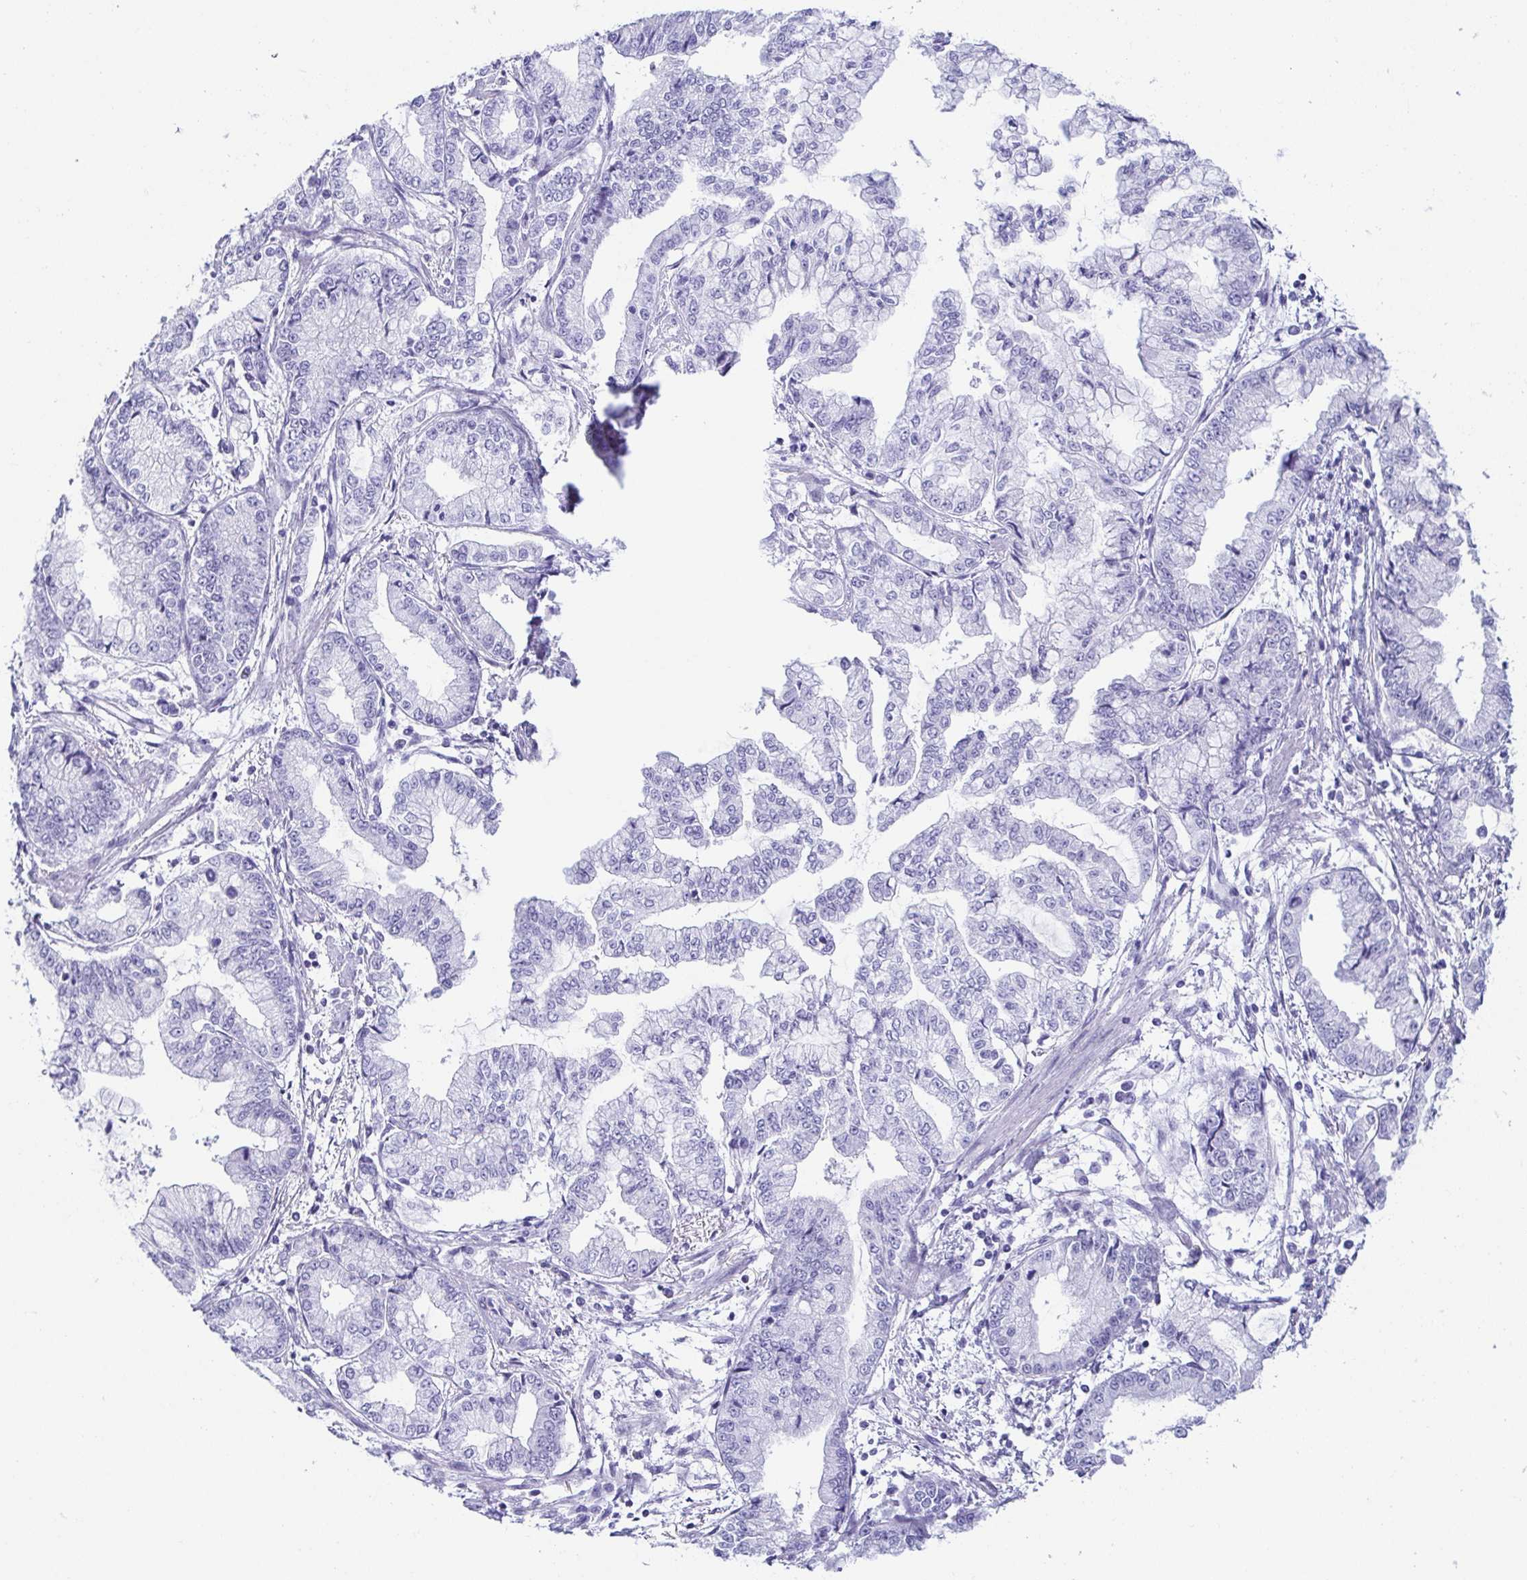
{"staining": {"intensity": "negative", "quantity": "none", "location": "none"}, "tissue": "stomach cancer", "cell_type": "Tumor cells", "image_type": "cancer", "snomed": [{"axis": "morphology", "description": "Adenocarcinoma, NOS"}, {"axis": "topography", "description": "Stomach, upper"}], "caption": "Immunohistochemistry micrograph of human stomach cancer (adenocarcinoma) stained for a protein (brown), which exhibits no positivity in tumor cells.", "gene": "CD164L2", "patient": {"sex": "female", "age": 74}}